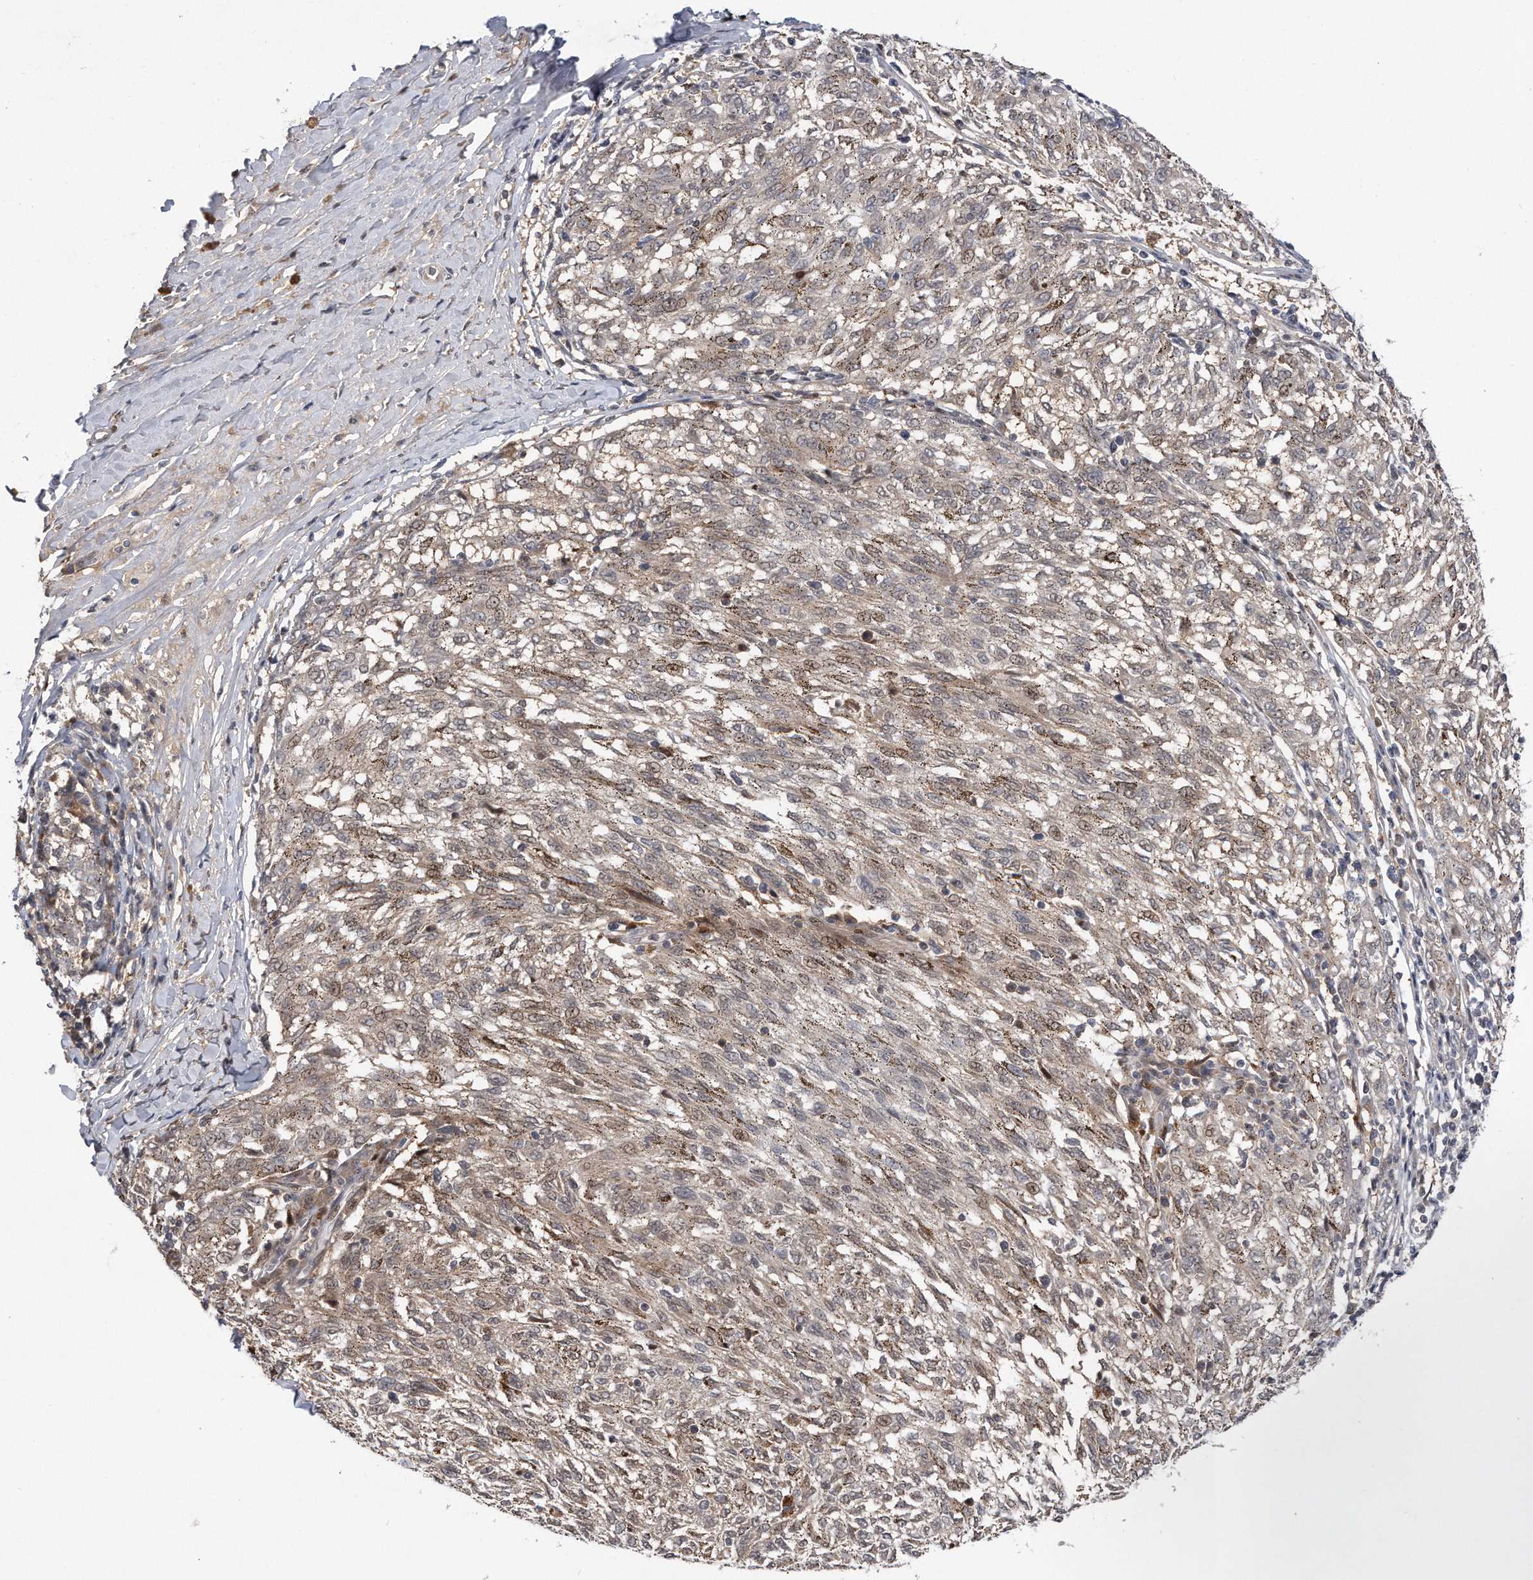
{"staining": {"intensity": "weak", "quantity": "<25%", "location": "cytoplasmic/membranous"}, "tissue": "melanoma", "cell_type": "Tumor cells", "image_type": "cancer", "snomed": [{"axis": "morphology", "description": "Malignant melanoma, NOS"}, {"axis": "topography", "description": "Skin"}], "caption": "The immunohistochemistry (IHC) image has no significant positivity in tumor cells of malignant melanoma tissue.", "gene": "RWDD2A", "patient": {"sex": "female", "age": 72}}